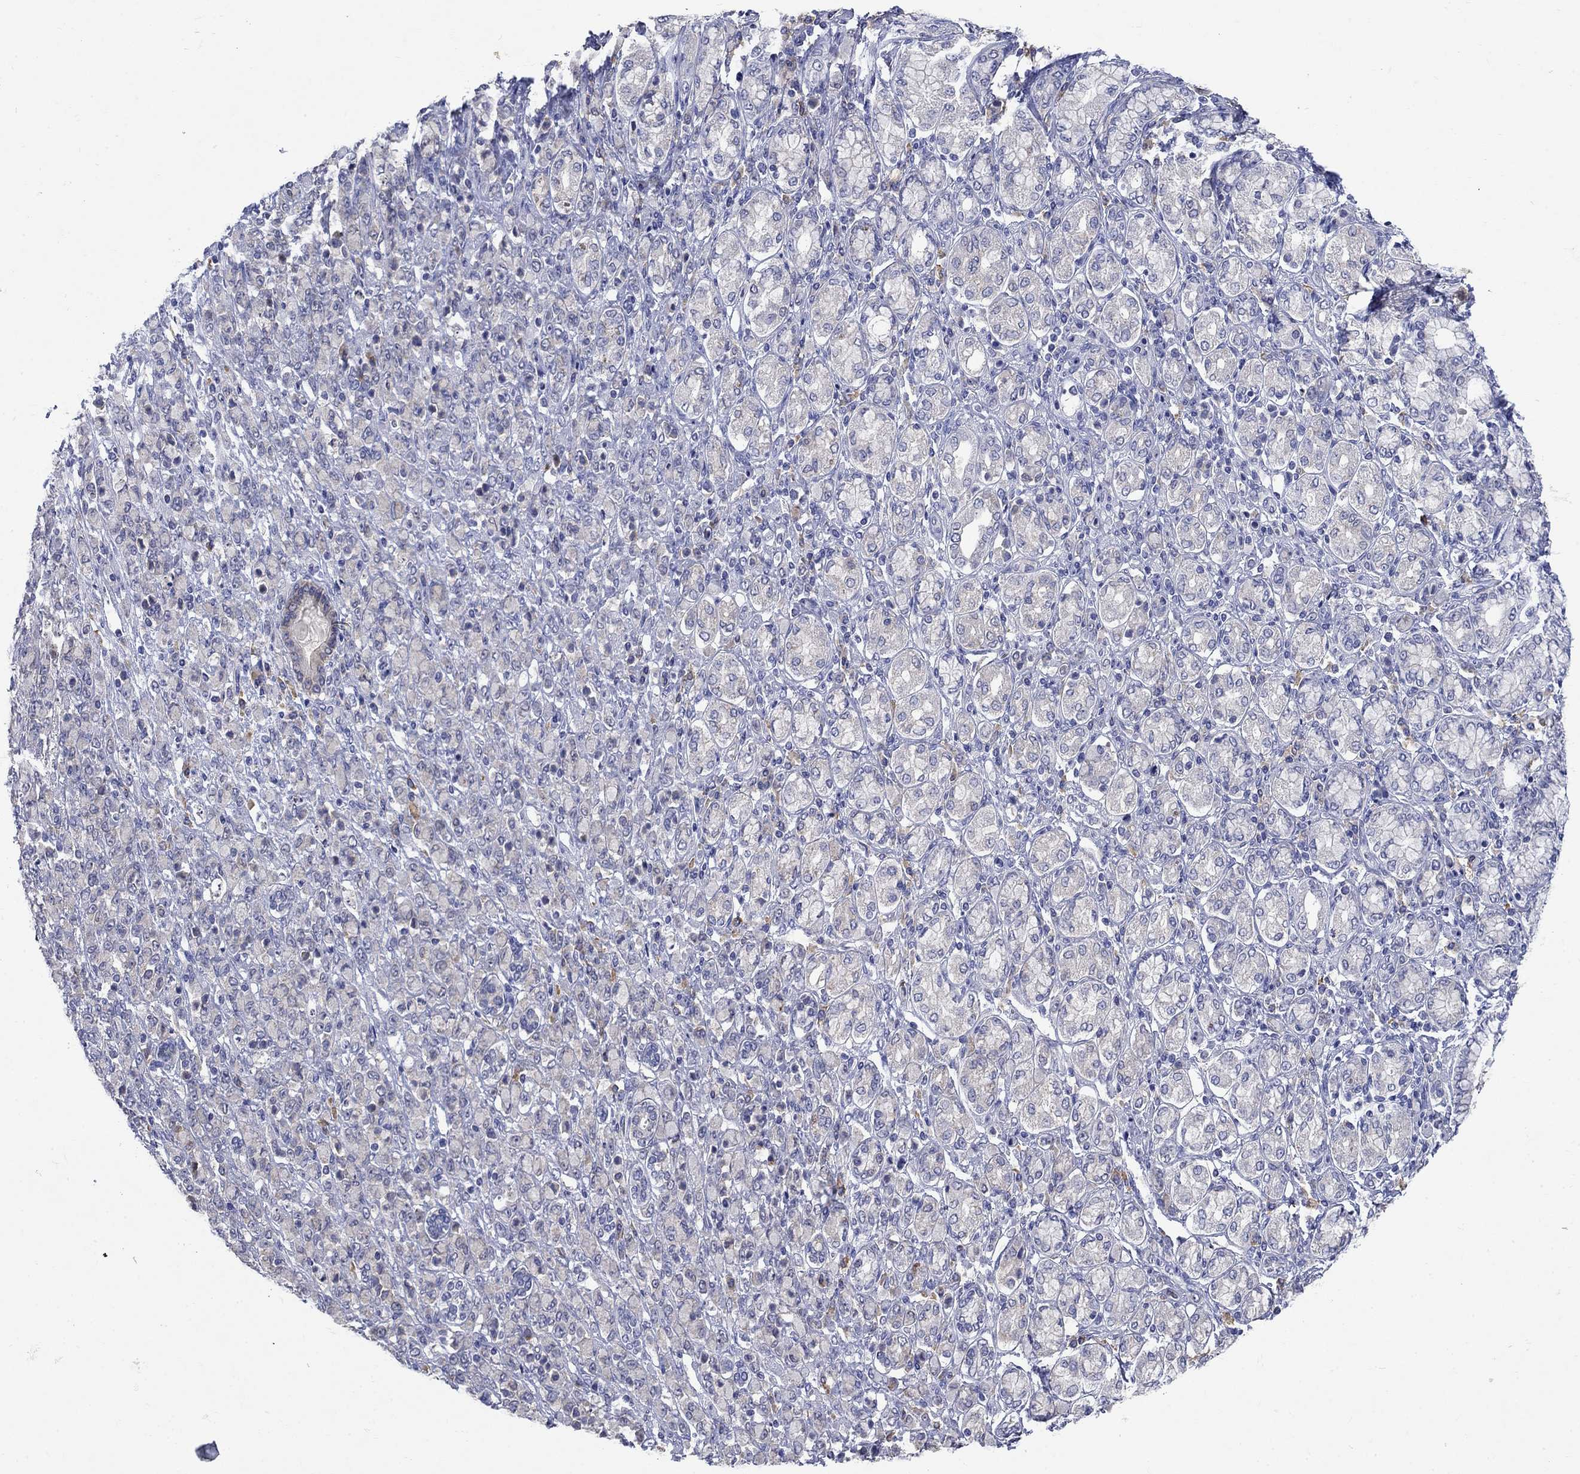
{"staining": {"intensity": "negative", "quantity": "none", "location": "none"}, "tissue": "stomach cancer", "cell_type": "Tumor cells", "image_type": "cancer", "snomed": [{"axis": "morphology", "description": "Normal tissue, NOS"}, {"axis": "morphology", "description": "Adenocarcinoma, NOS"}, {"axis": "topography", "description": "Stomach"}], "caption": "Micrograph shows no protein positivity in tumor cells of stomach cancer (adenocarcinoma) tissue.", "gene": "SULT2B1", "patient": {"sex": "female", "age": 79}}